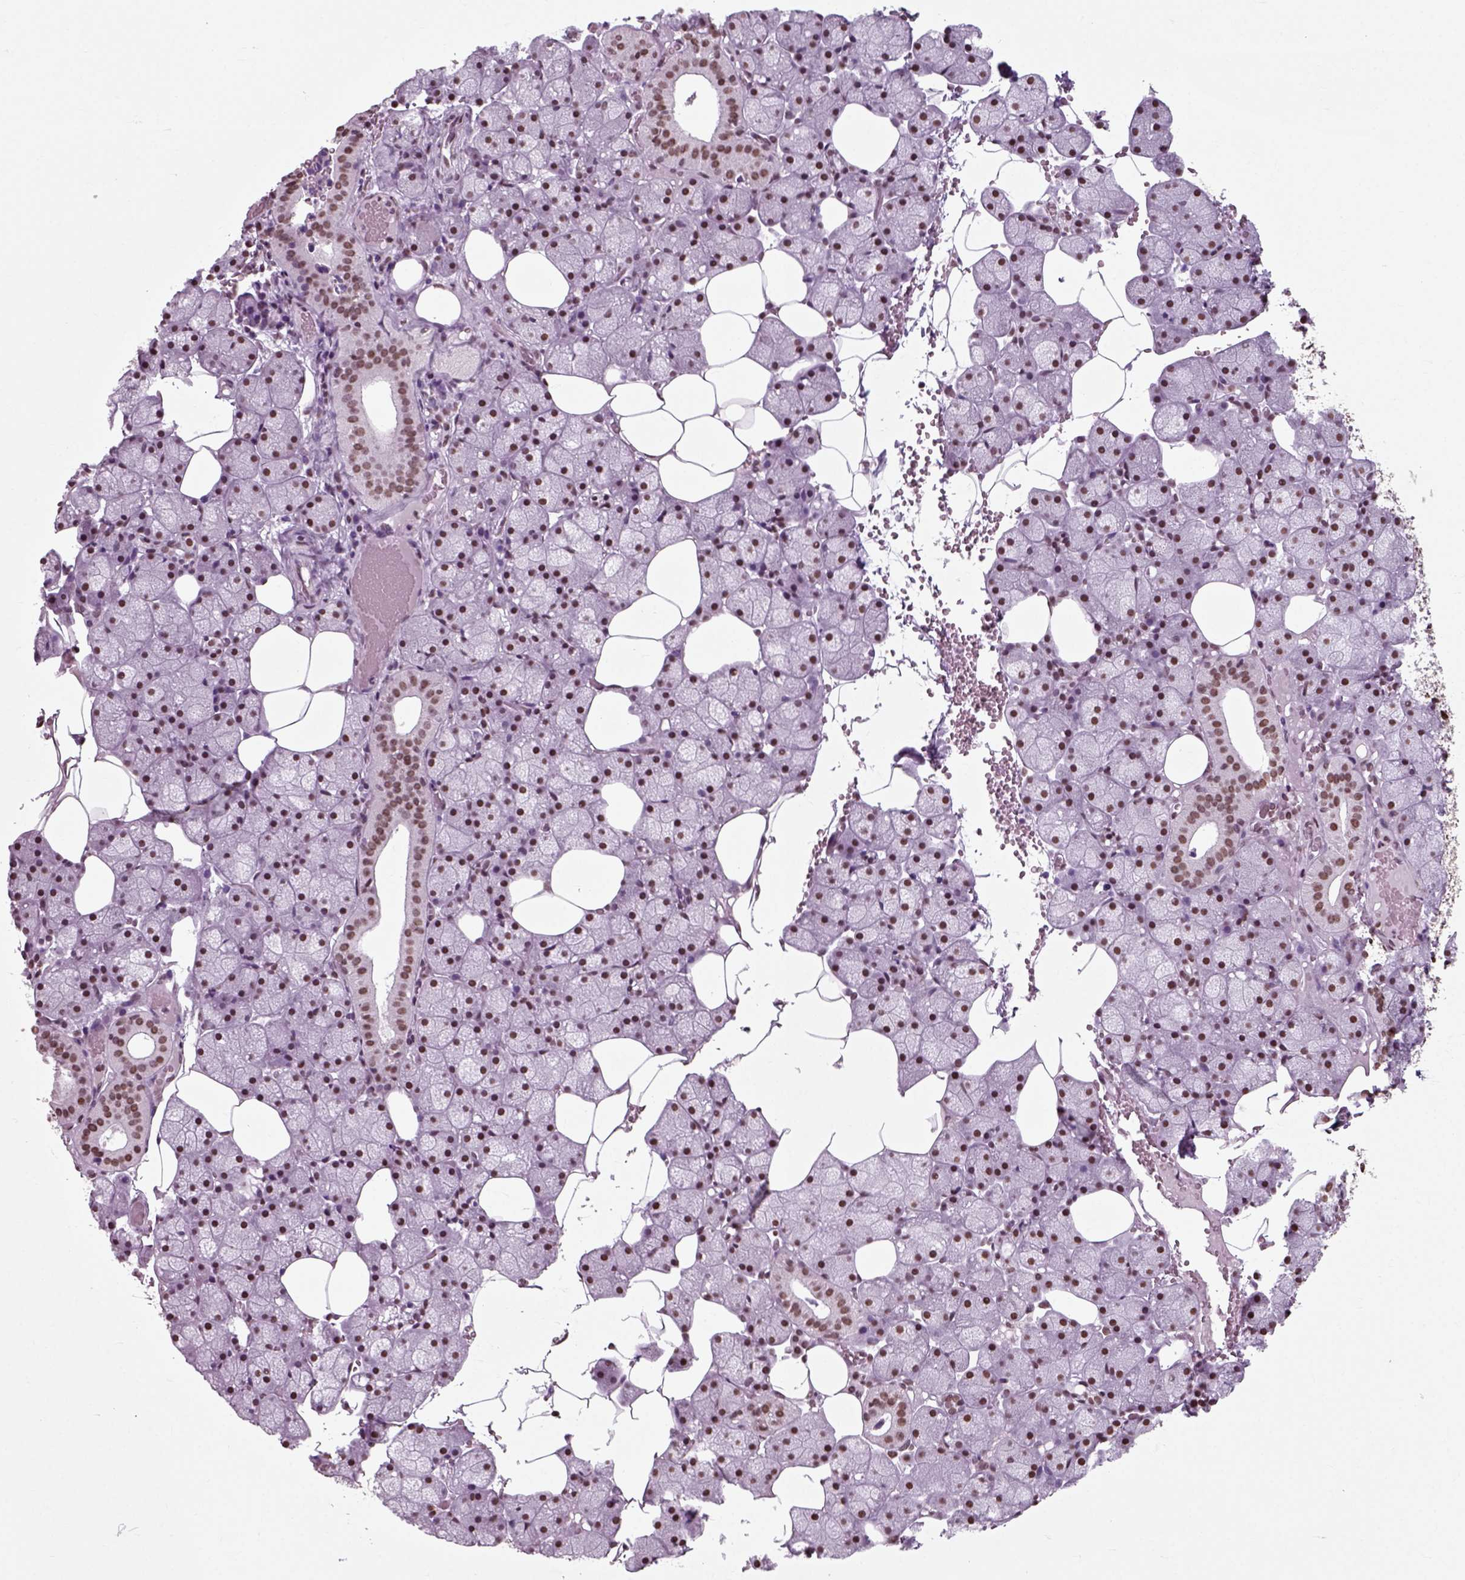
{"staining": {"intensity": "moderate", "quantity": "25%-75%", "location": "nuclear"}, "tissue": "salivary gland", "cell_type": "Glandular cells", "image_type": "normal", "snomed": [{"axis": "morphology", "description": "Normal tissue, NOS"}, {"axis": "topography", "description": "Salivary gland"}], "caption": "The image demonstrates staining of benign salivary gland, revealing moderate nuclear protein expression (brown color) within glandular cells.", "gene": "POLR1H", "patient": {"sex": "male", "age": 38}}